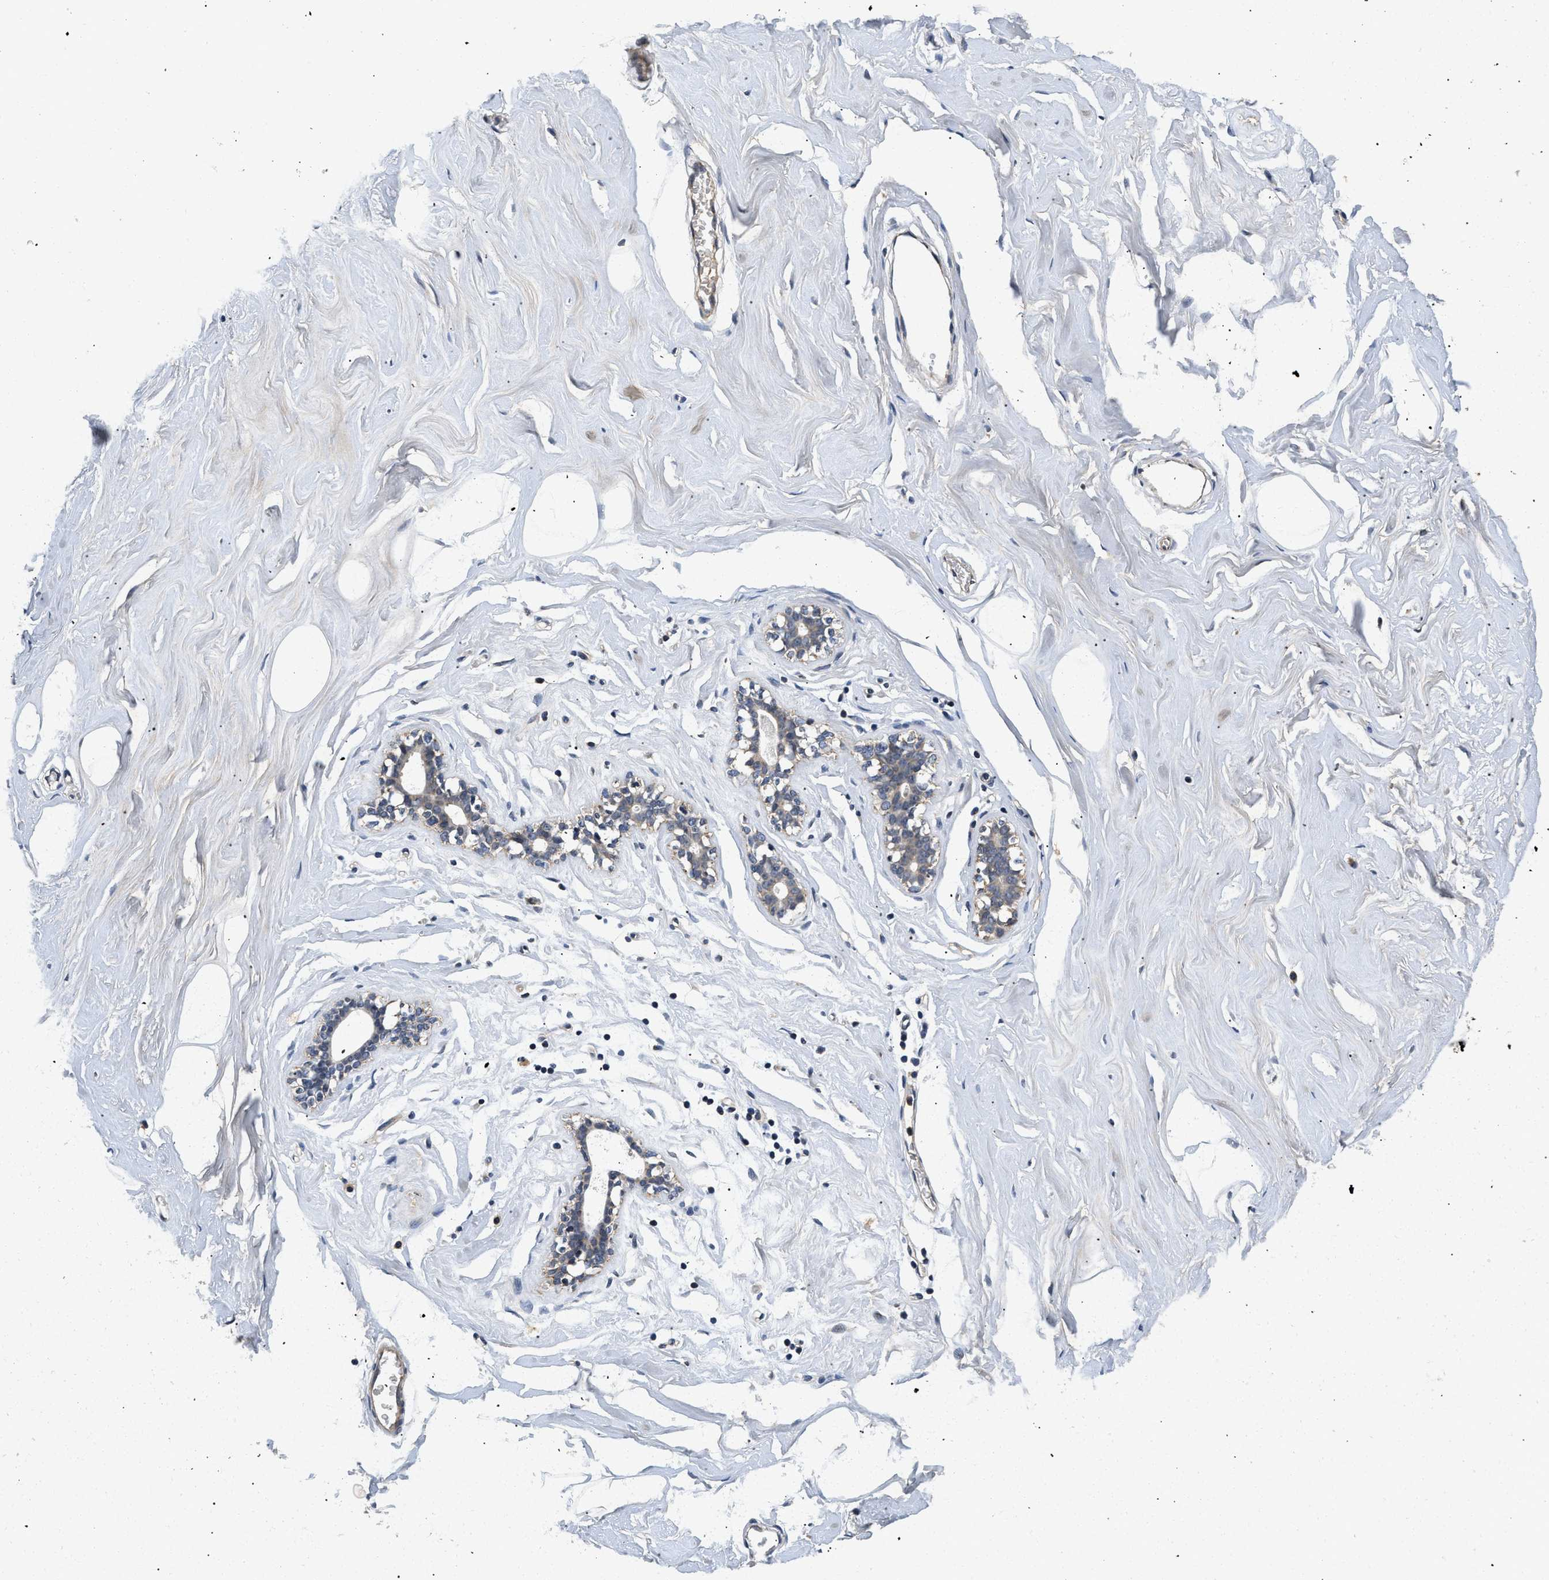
{"staining": {"intensity": "negative", "quantity": "none", "location": "none"}, "tissue": "adipose tissue", "cell_type": "Adipocytes", "image_type": "normal", "snomed": [{"axis": "morphology", "description": "Normal tissue, NOS"}, {"axis": "morphology", "description": "Fibrosis, NOS"}, {"axis": "topography", "description": "Breast"}, {"axis": "topography", "description": "Adipose tissue"}], "caption": "The image displays no staining of adipocytes in benign adipose tissue. (DAB (3,3'-diaminobenzidine) immunohistochemistry, high magnification).", "gene": "PDP1", "patient": {"sex": "female", "age": 39}}